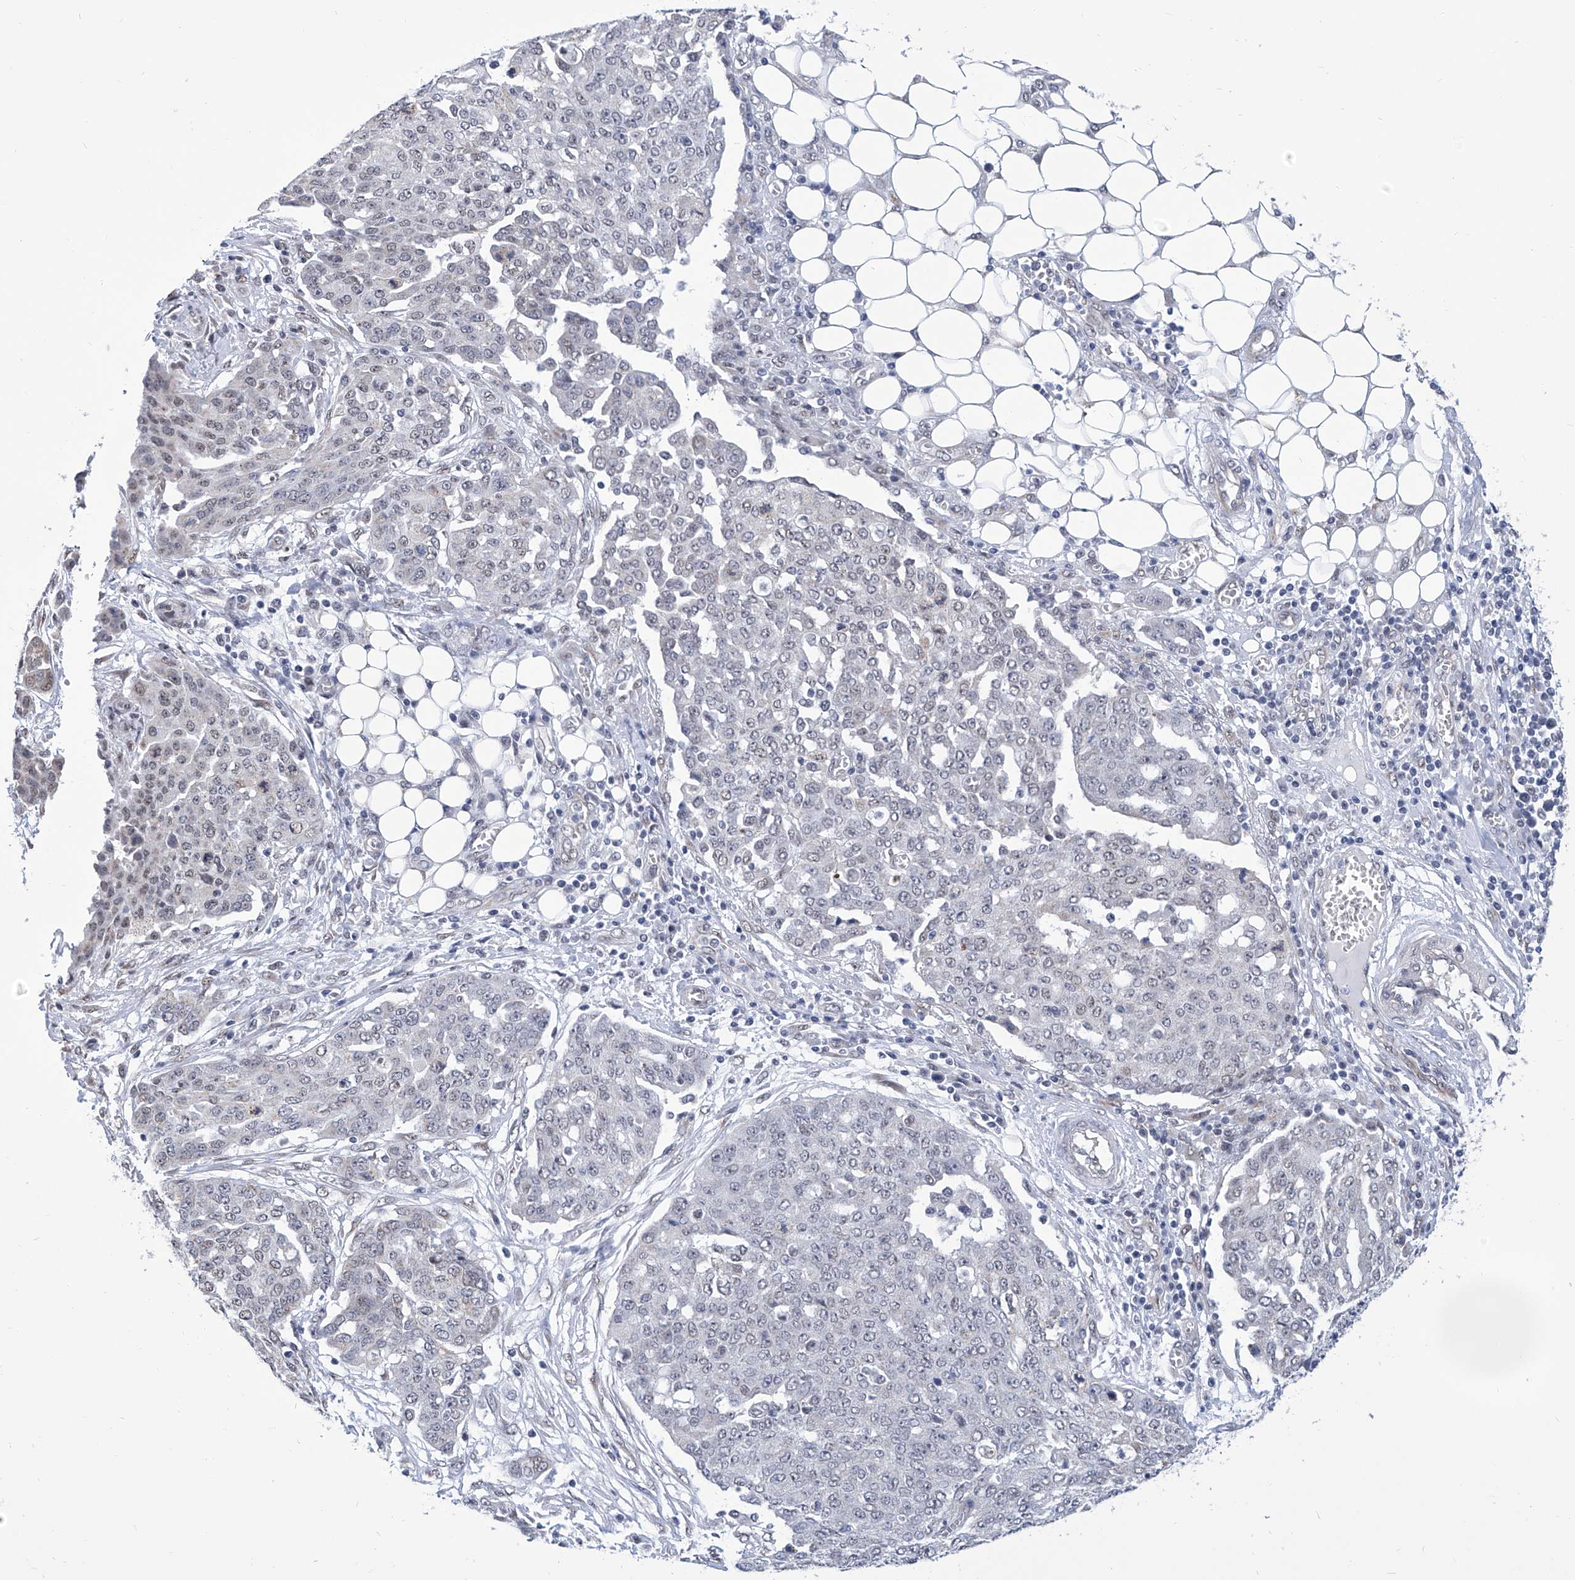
{"staining": {"intensity": "weak", "quantity": "<25%", "location": "nuclear"}, "tissue": "ovarian cancer", "cell_type": "Tumor cells", "image_type": "cancer", "snomed": [{"axis": "morphology", "description": "Cystadenocarcinoma, serous, NOS"}, {"axis": "topography", "description": "Soft tissue"}, {"axis": "topography", "description": "Ovary"}], "caption": "There is no significant staining in tumor cells of ovarian cancer.", "gene": "SART1", "patient": {"sex": "female", "age": 57}}